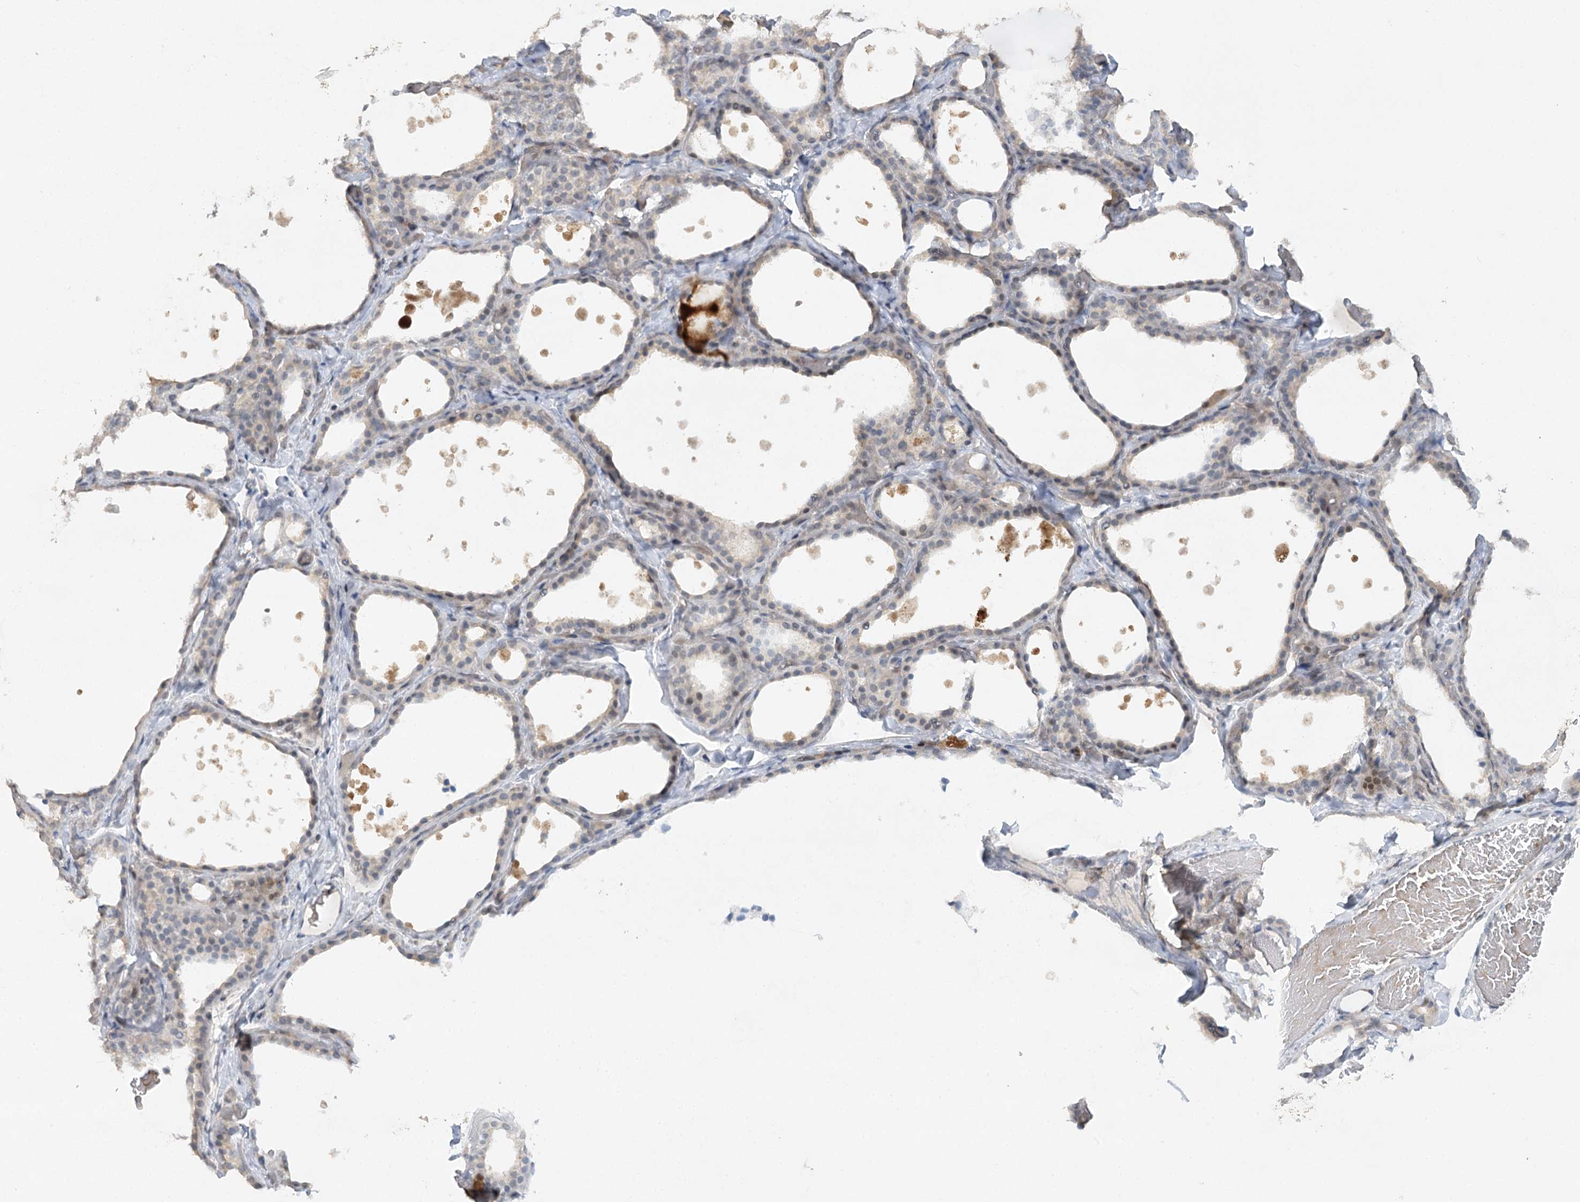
{"staining": {"intensity": "weak", "quantity": "<25%", "location": "cytoplasmic/membranous"}, "tissue": "thyroid gland", "cell_type": "Glandular cells", "image_type": "normal", "snomed": [{"axis": "morphology", "description": "Normal tissue, NOS"}, {"axis": "topography", "description": "Thyroid gland"}], "caption": "IHC photomicrograph of normal thyroid gland: human thyroid gland stained with DAB (3,3'-diaminobenzidine) displays no significant protein expression in glandular cells.", "gene": "TRAF3IP1", "patient": {"sex": "female", "age": 44}}